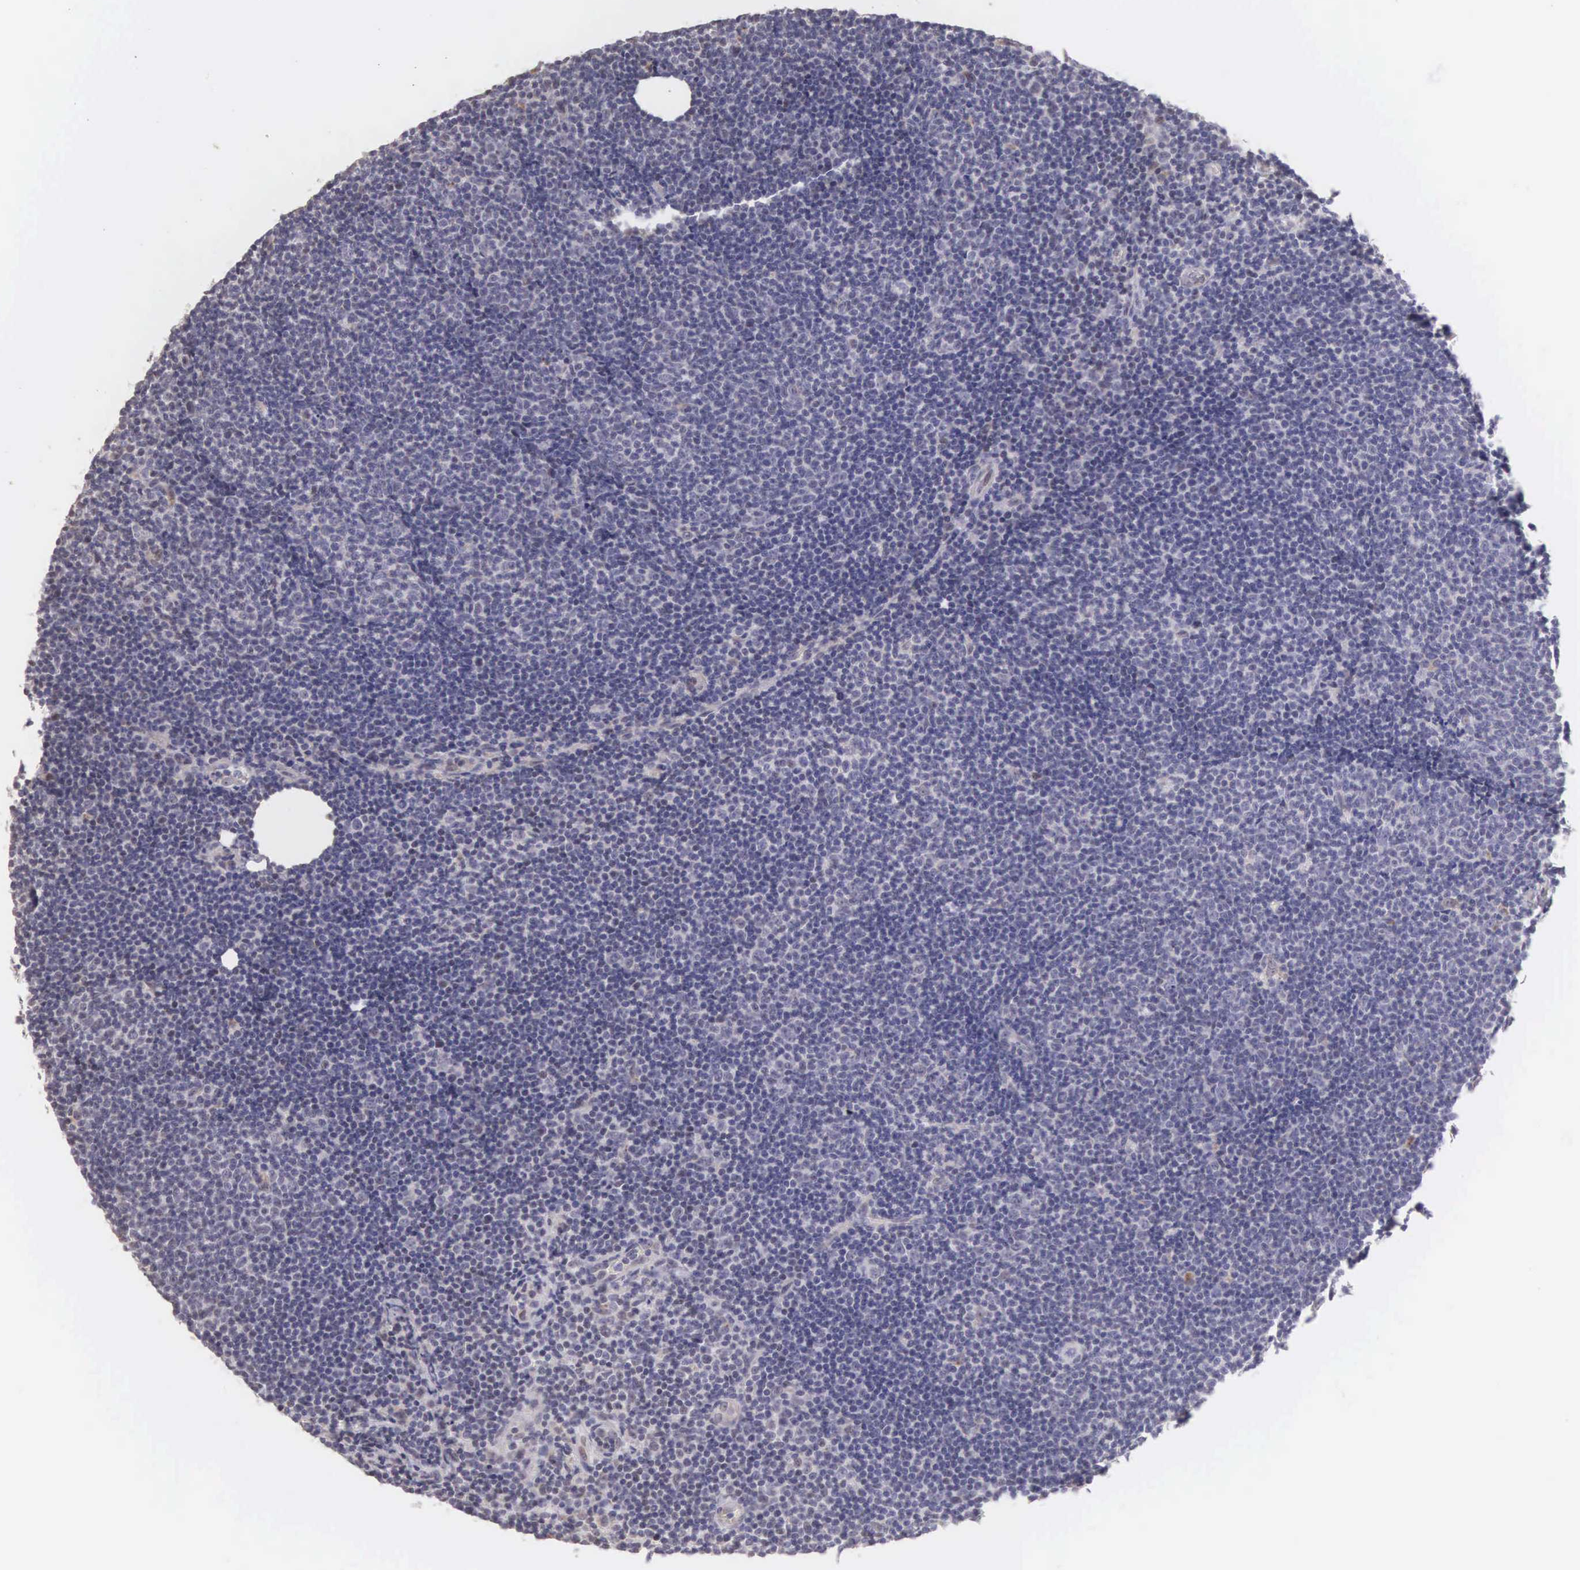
{"staining": {"intensity": "negative", "quantity": "none", "location": "none"}, "tissue": "lymphoma", "cell_type": "Tumor cells", "image_type": "cancer", "snomed": [{"axis": "morphology", "description": "Malignant lymphoma, non-Hodgkin's type, Low grade"}, {"axis": "topography", "description": "Lymph node"}], "caption": "The histopathology image reveals no significant positivity in tumor cells of lymphoma.", "gene": "PIR", "patient": {"sex": "male", "age": 49}}